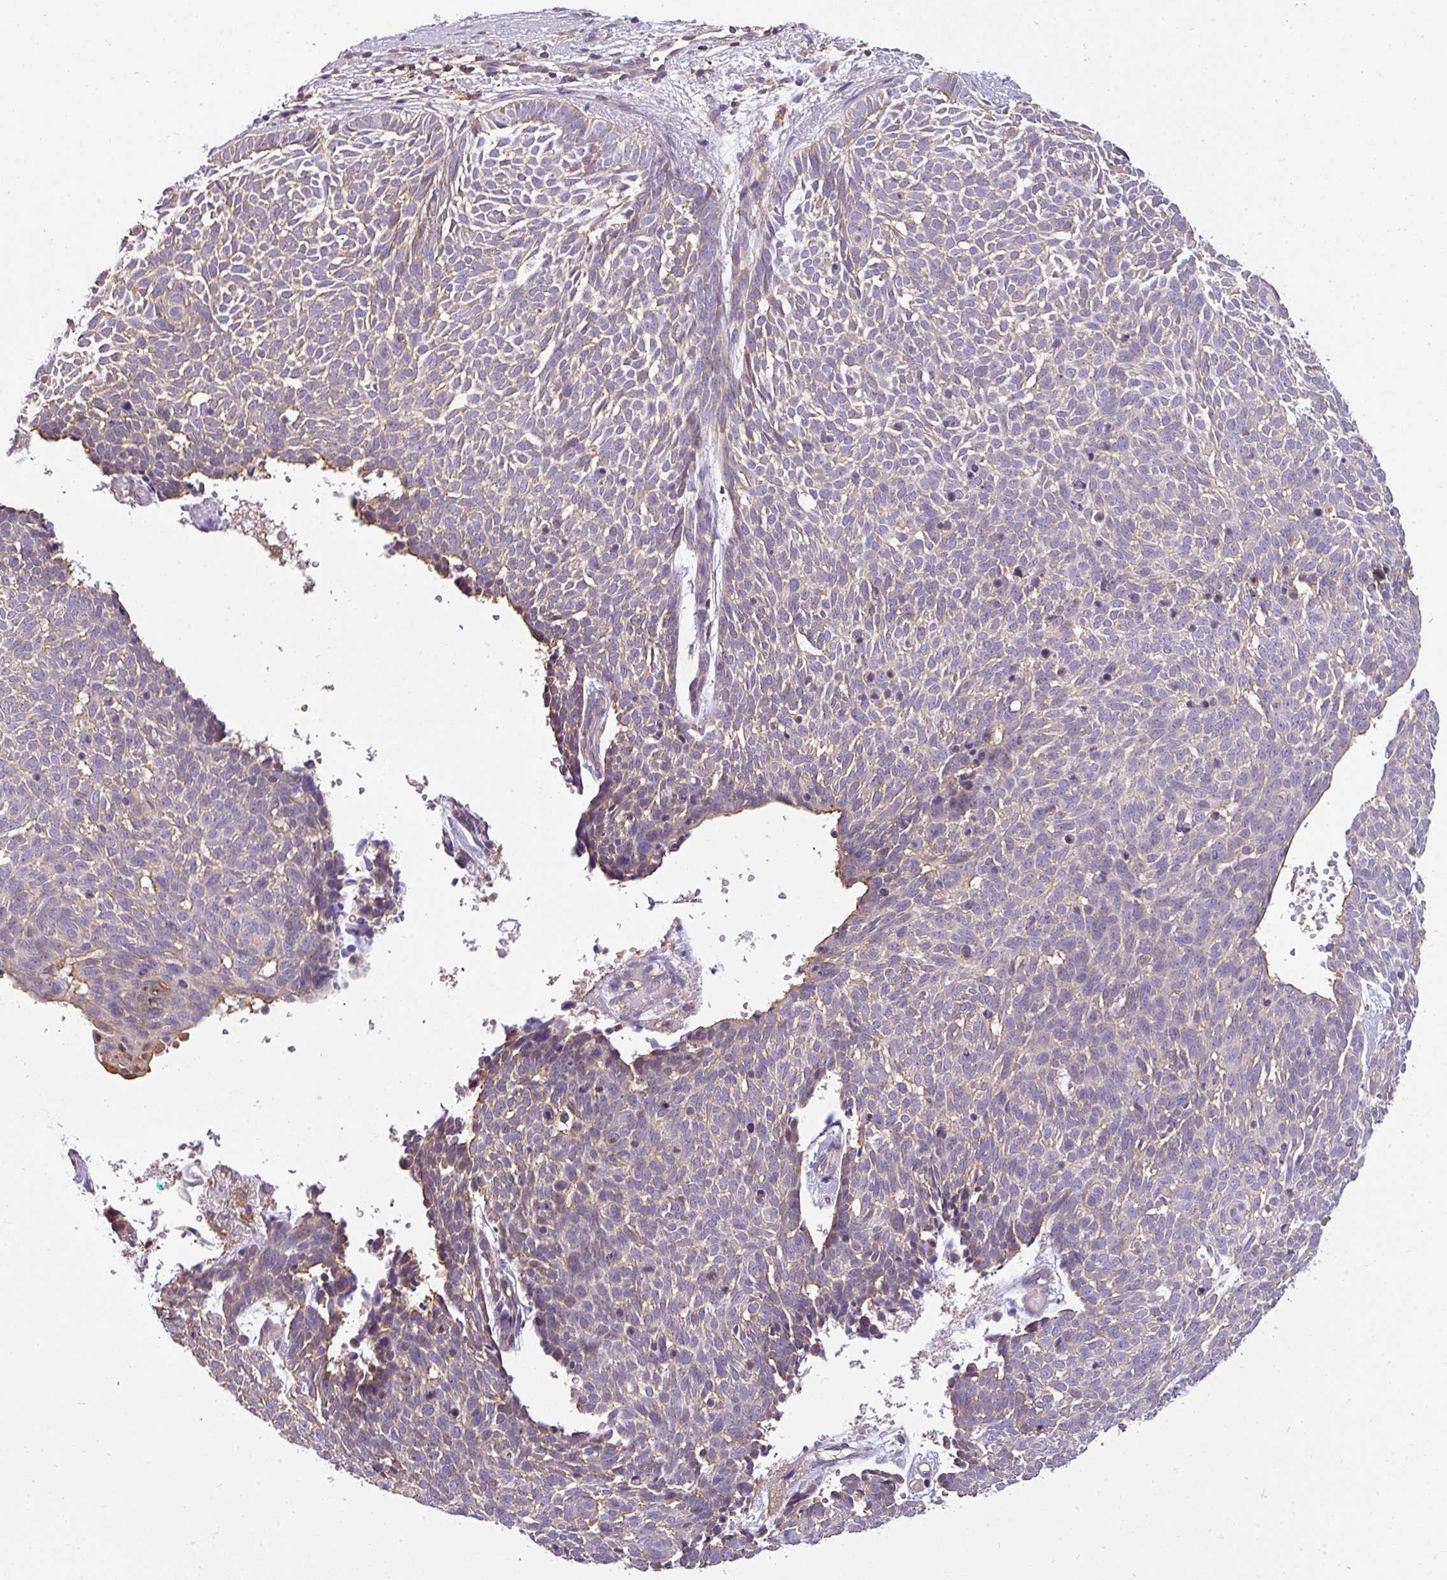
{"staining": {"intensity": "weak", "quantity": ">75%", "location": "cytoplasmic/membranous"}, "tissue": "skin cancer", "cell_type": "Tumor cells", "image_type": "cancer", "snomed": [{"axis": "morphology", "description": "Basal cell carcinoma"}, {"axis": "topography", "description": "Skin"}], "caption": "Immunohistochemistry (IHC) micrograph of neoplastic tissue: basal cell carcinoma (skin) stained using immunohistochemistry shows low levels of weak protein expression localized specifically in the cytoplasmic/membranous of tumor cells, appearing as a cytoplasmic/membranous brown color.", "gene": "ZNF835", "patient": {"sex": "male", "age": 61}}